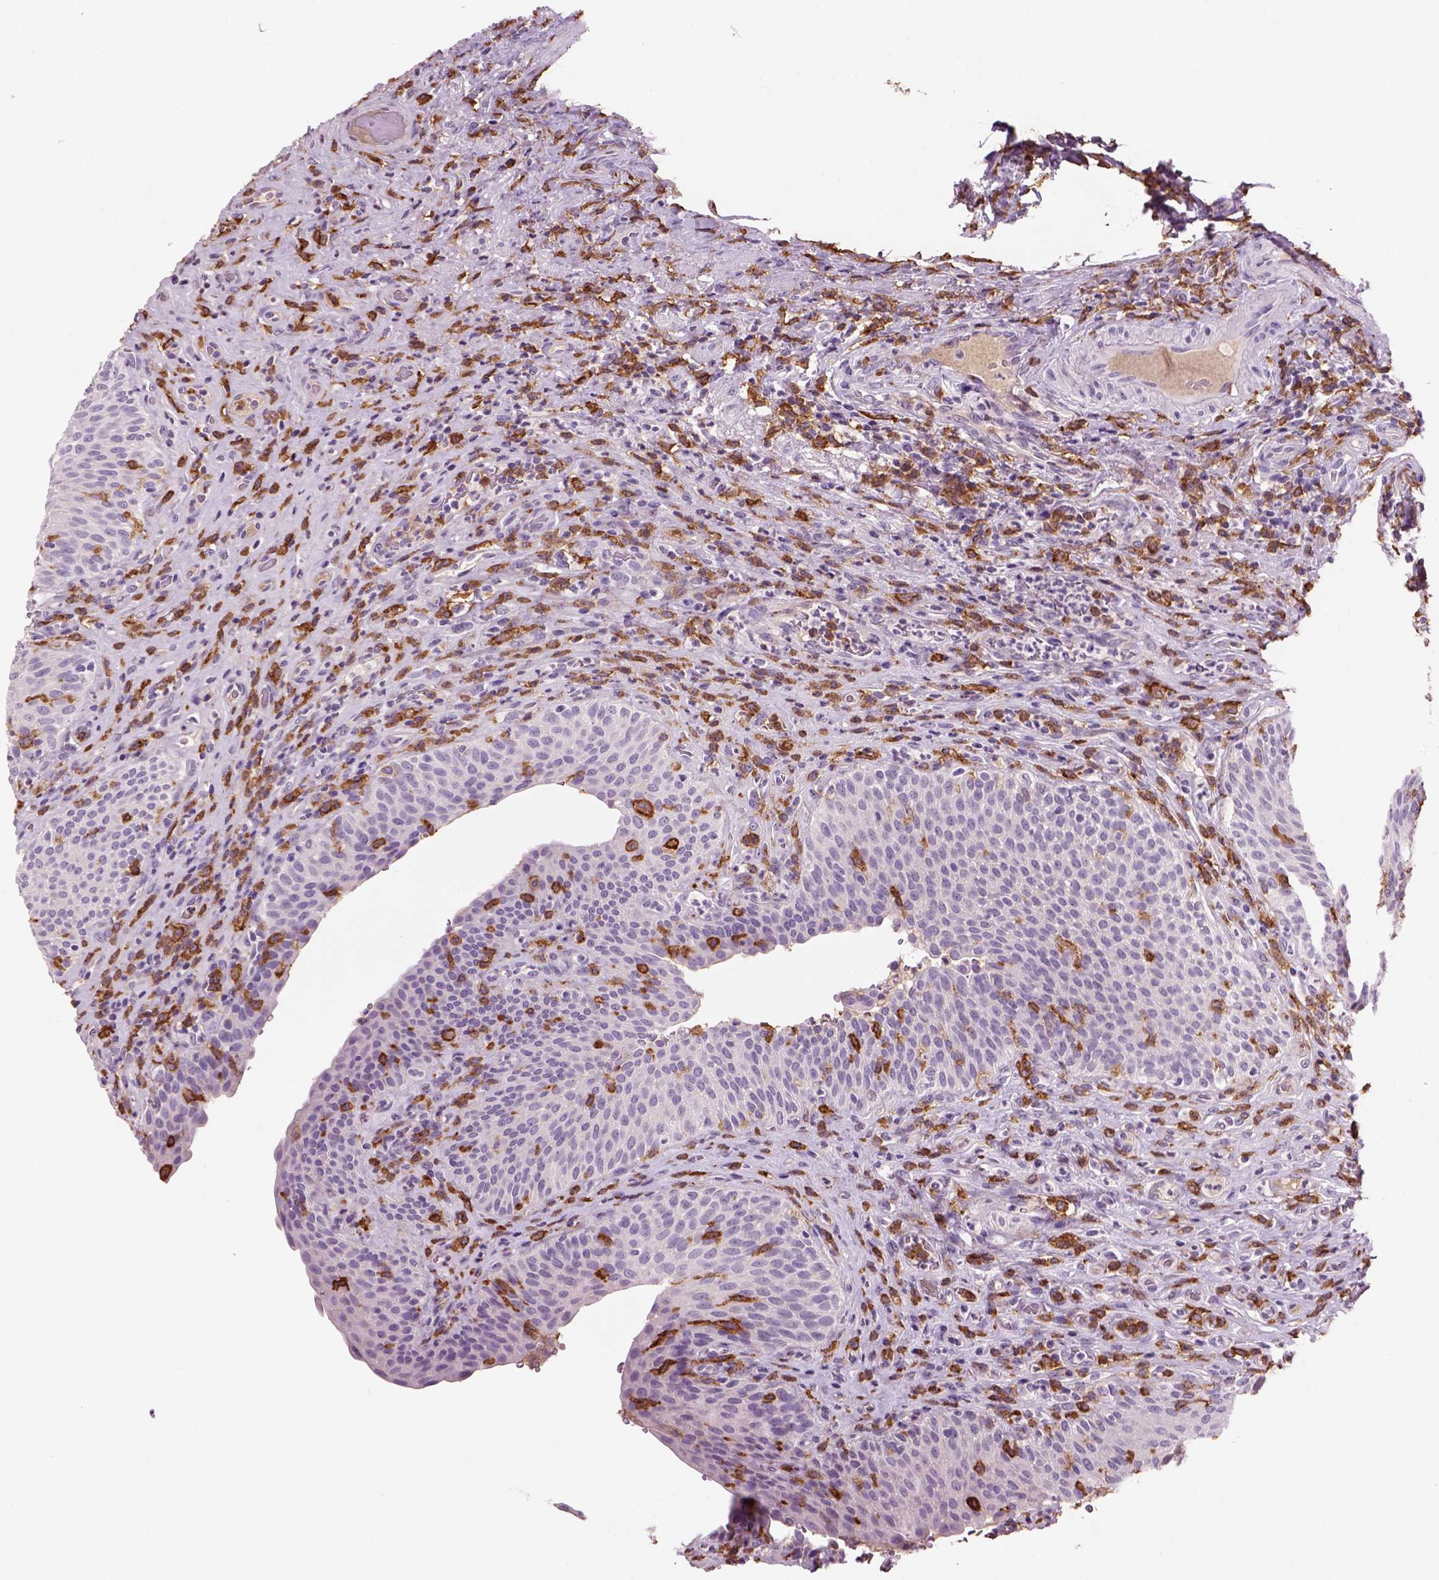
{"staining": {"intensity": "negative", "quantity": "none", "location": "none"}, "tissue": "urinary bladder", "cell_type": "Urothelial cells", "image_type": "normal", "snomed": [{"axis": "morphology", "description": "Normal tissue, NOS"}, {"axis": "topography", "description": "Urinary bladder"}, {"axis": "topography", "description": "Peripheral nerve tissue"}], "caption": "The photomicrograph reveals no staining of urothelial cells in normal urinary bladder. The staining is performed using DAB brown chromogen with nuclei counter-stained in using hematoxylin.", "gene": "CD14", "patient": {"sex": "male", "age": 66}}